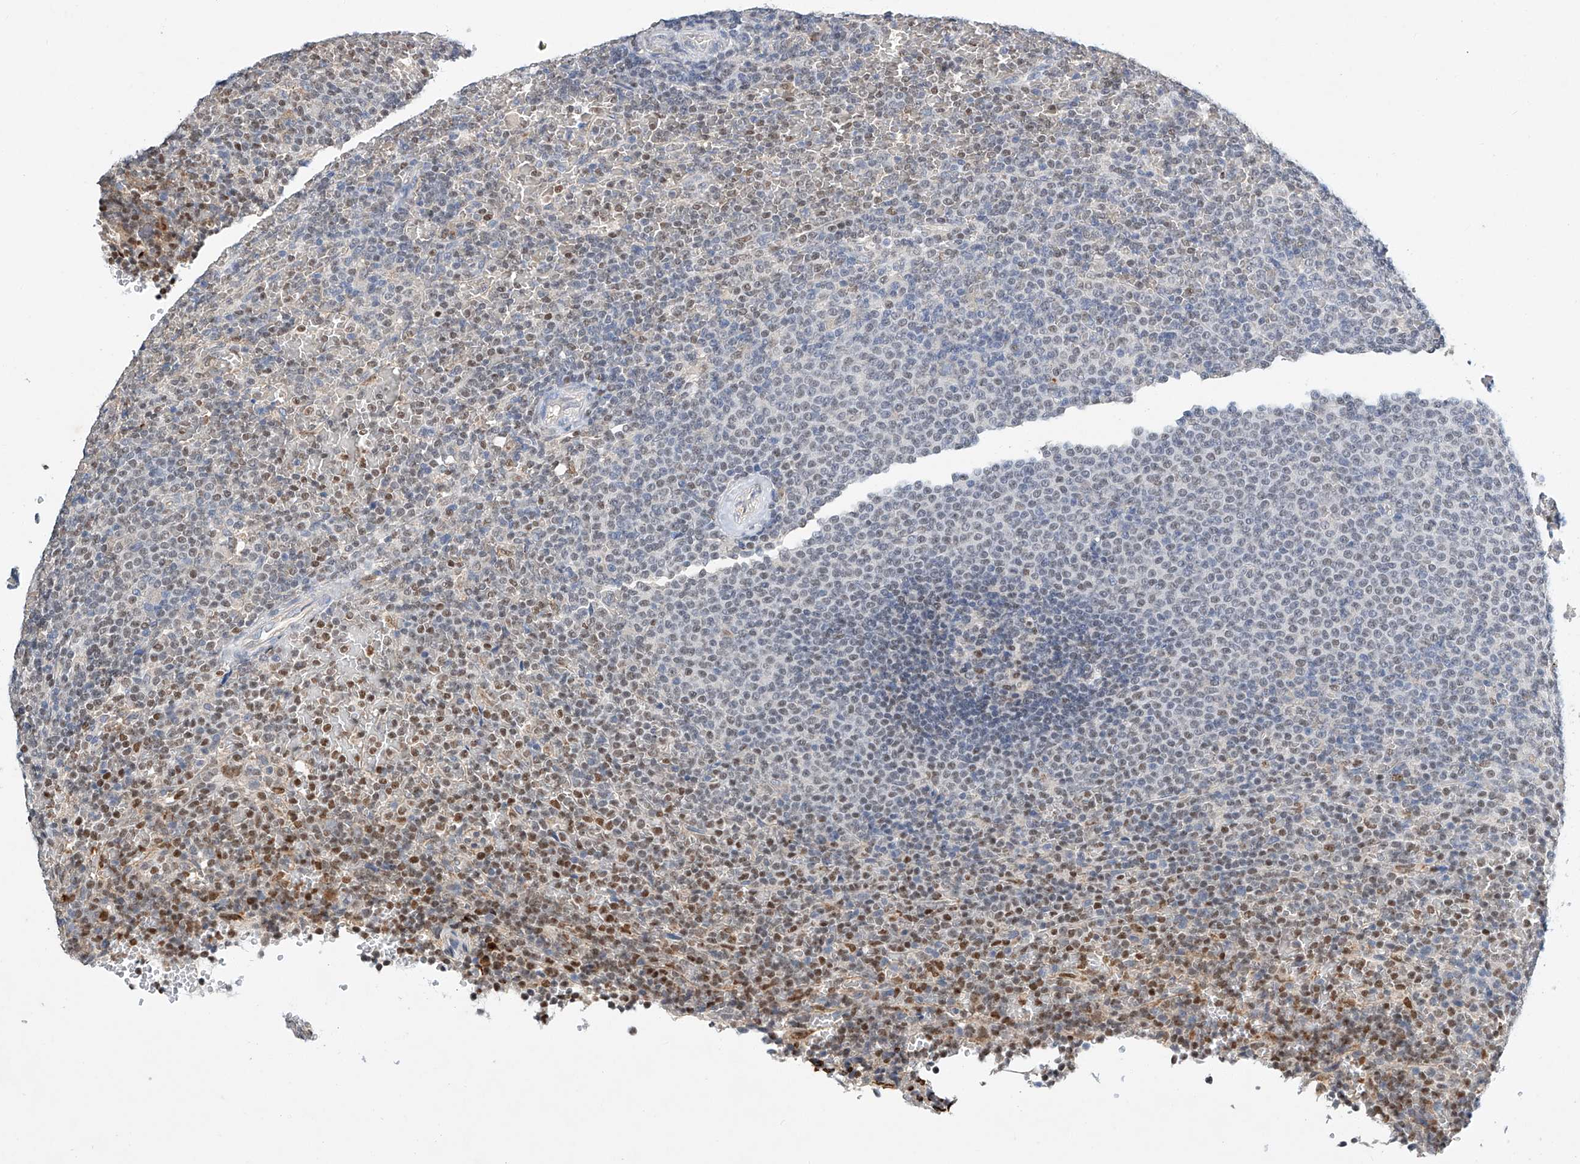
{"staining": {"intensity": "moderate", "quantity": "<25%", "location": "nuclear"}, "tissue": "lymphoma", "cell_type": "Tumor cells", "image_type": "cancer", "snomed": [{"axis": "morphology", "description": "Malignant lymphoma, non-Hodgkin's type, Low grade"}, {"axis": "topography", "description": "Spleen"}], "caption": "DAB immunohistochemical staining of low-grade malignant lymphoma, non-Hodgkin's type displays moderate nuclear protein positivity in about <25% of tumor cells.", "gene": "CTDP1", "patient": {"sex": "female", "age": 77}}